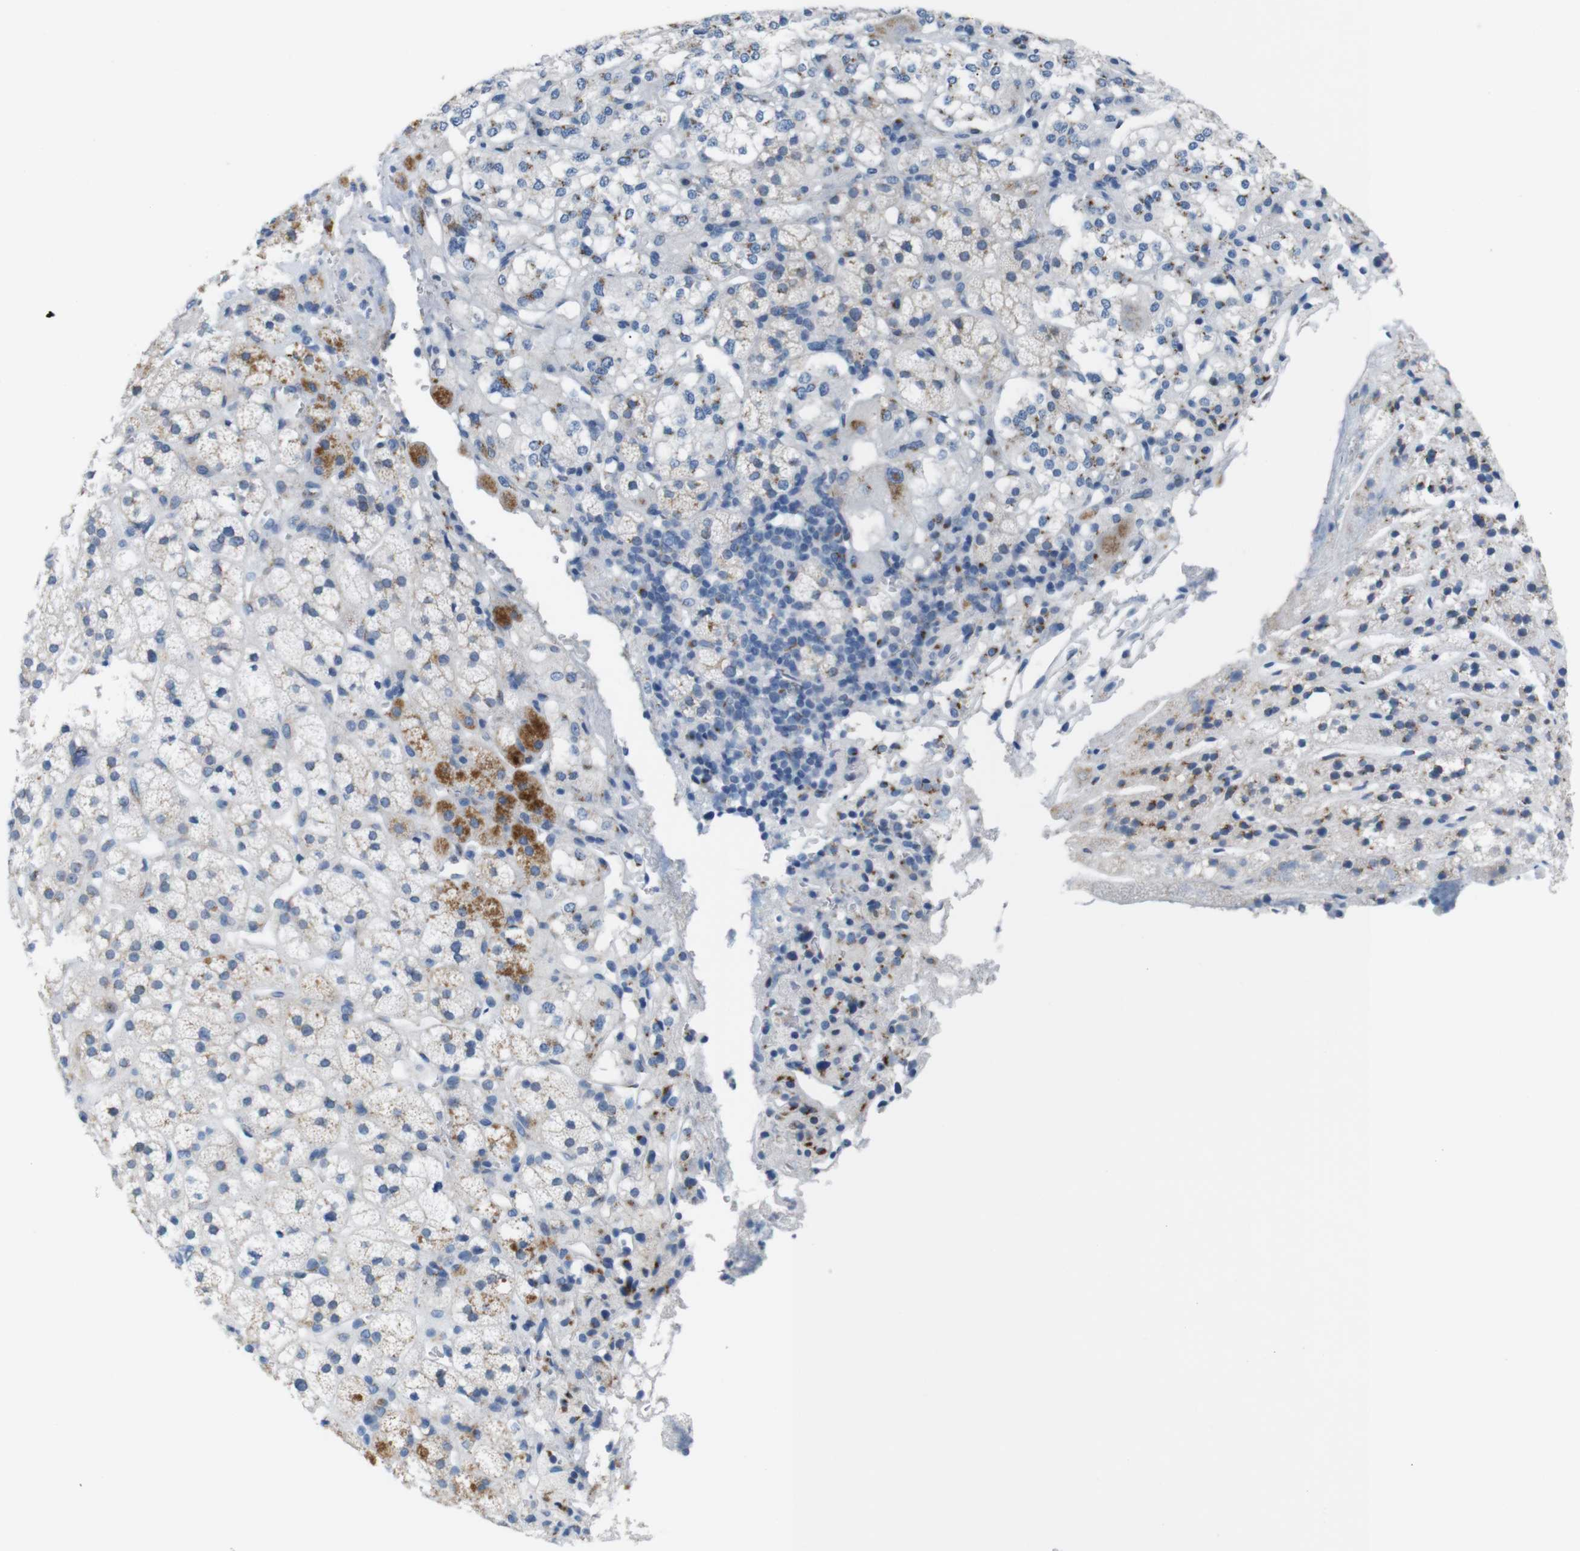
{"staining": {"intensity": "moderate", "quantity": "25%-75%", "location": "cytoplasmic/membranous"}, "tissue": "adrenal gland", "cell_type": "Glandular cells", "image_type": "normal", "snomed": [{"axis": "morphology", "description": "Normal tissue, NOS"}, {"axis": "topography", "description": "Adrenal gland"}], "caption": "Immunohistochemistry (IHC) of benign human adrenal gland displays medium levels of moderate cytoplasmic/membranous staining in approximately 25%-75% of glandular cells.", "gene": "GOLGA2", "patient": {"sex": "male", "age": 56}}